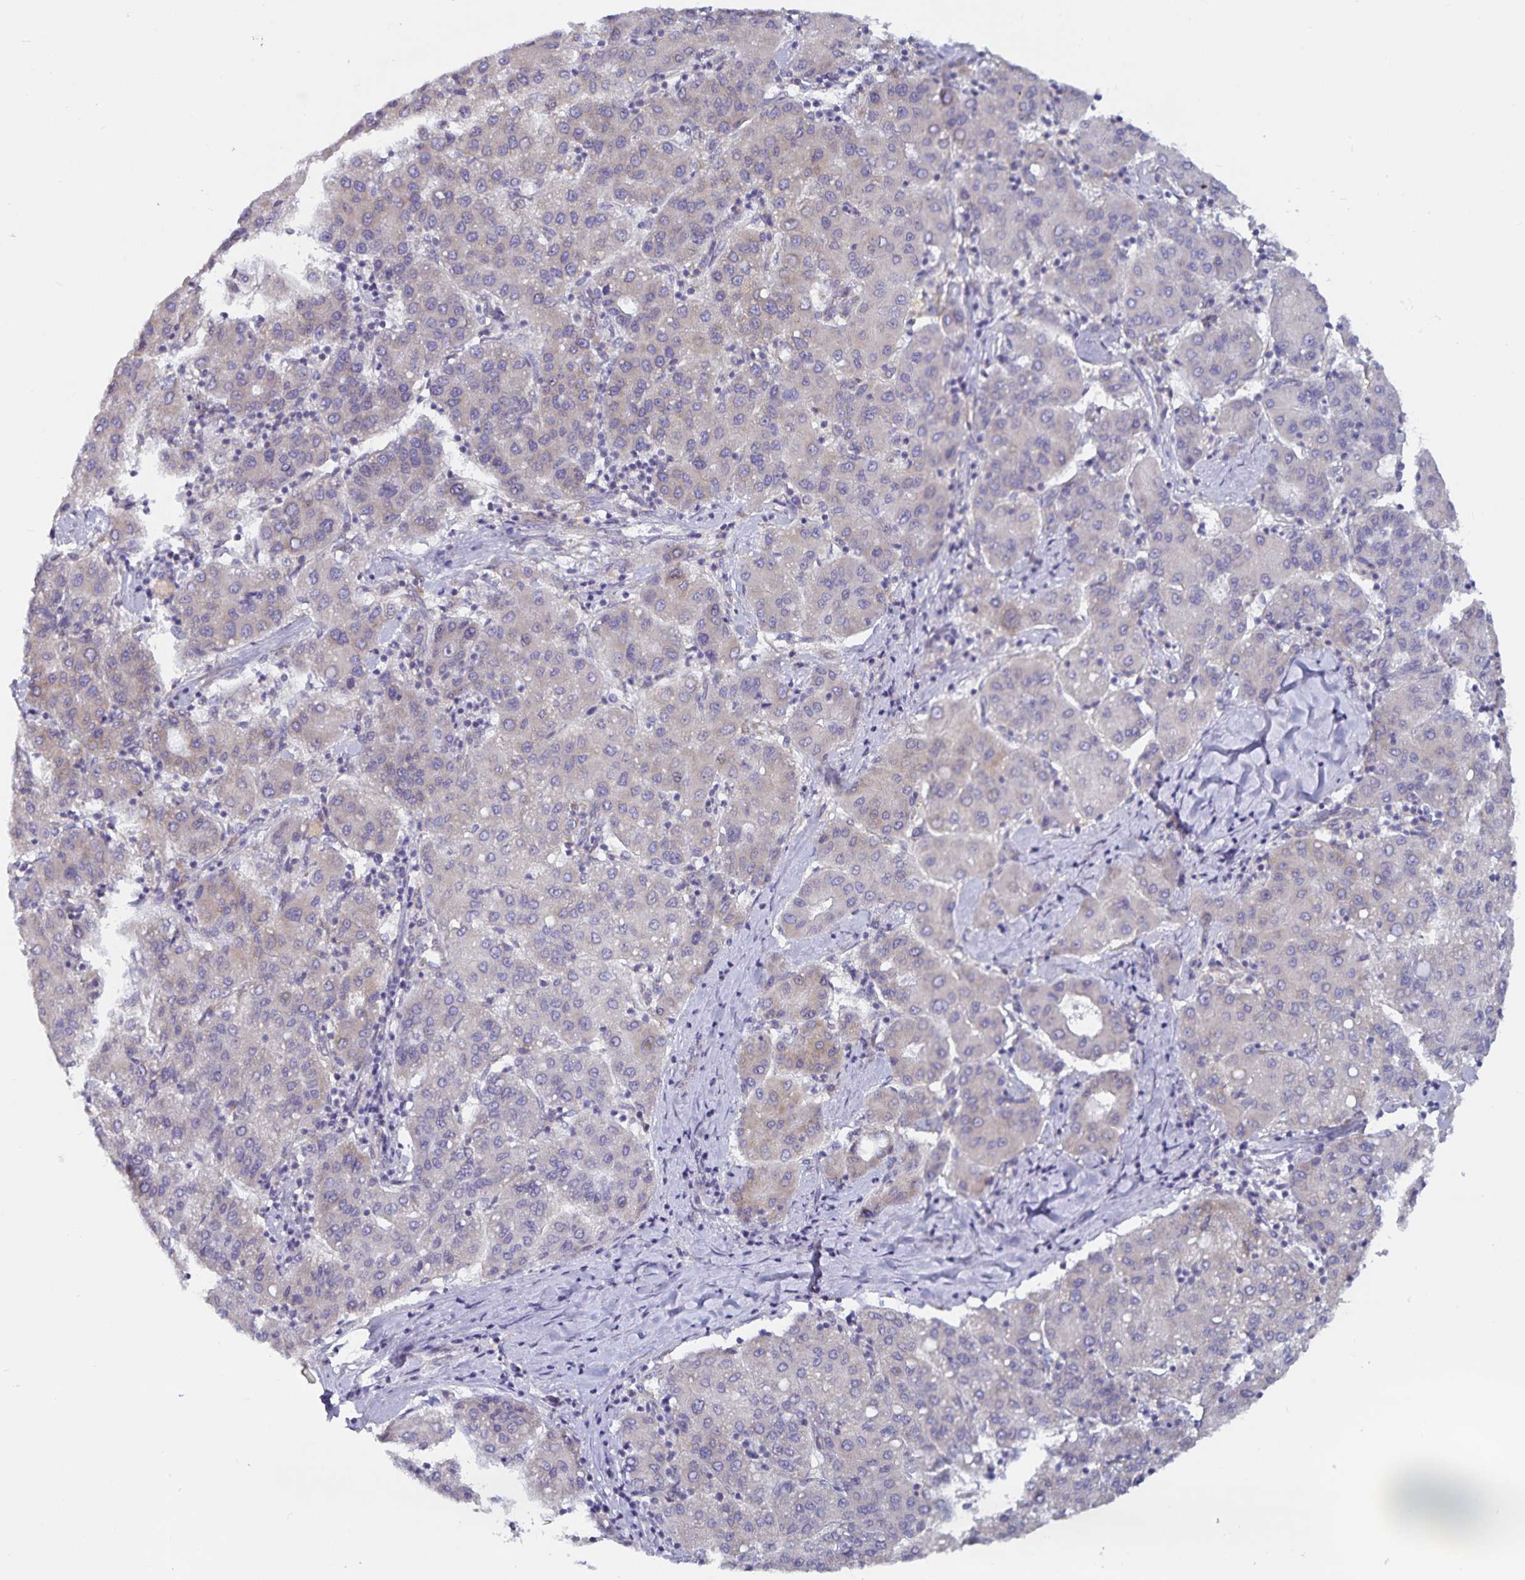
{"staining": {"intensity": "negative", "quantity": "none", "location": "none"}, "tissue": "liver cancer", "cell_type": "Tumor cells", "image_type": "cancer", "snomed": [{"axis": "morphology", "description": "Carcinoma, Hepatocellular, NOS"}, {"axis": "topography", "description": "Liver"}], "caption": "Immunohistochemistry (IHC) micrograph of neoplastic tissue: liver hepatocellular carcinoma stained with DAB (3,3'-diaminobenzidine) demonstrates no significant protein expression in tumor cells. The staining is performed using DAB (3,3'-diaminobenzidine) brown chromogen with nuclei counter-stained in using hematoxylin.", "gene": "FAM120A", "patient": {"sex": "male", "age": 65}}